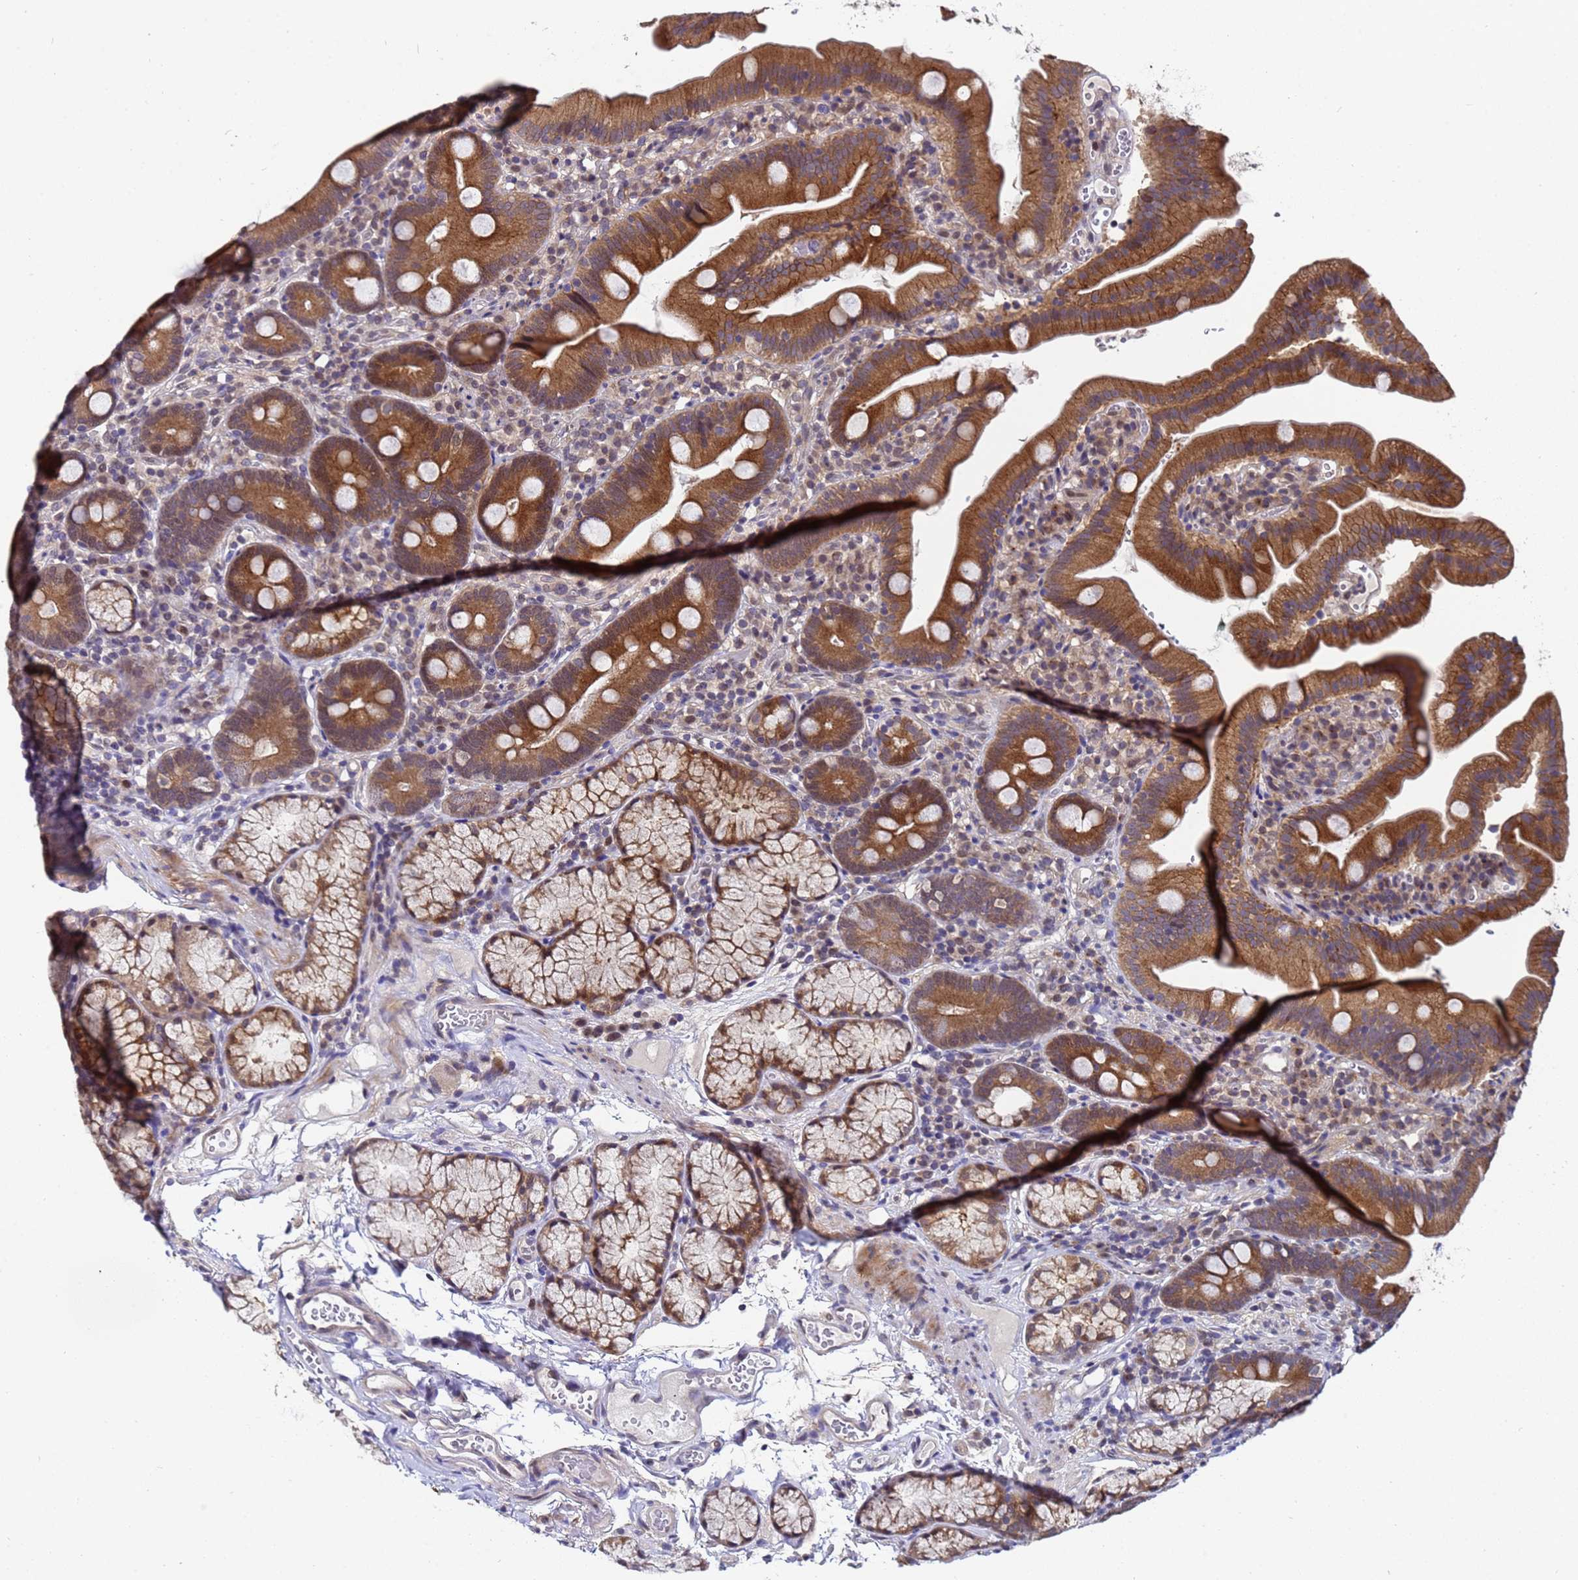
{"staining": {"intensity": "strong", "quantity": ">75%", "location": "cytoplasmic/membranous"}, "tissue": "duodenum", "cell_type": "Glandular cells", "image_type": "normal", "snomed": [{"axis": "morphology", "description": "Normal tissue, NOS"}, {"axis": "topography", "description": "Duodenum"}], "caption": "A high-resolution micrograph shows immunohistochemistry staining of normal duodenum, which displays strong cytoplasmic/membranous expression in about >75% of glandular cells.", "gene": "ANAPC13", "patient": {"sex": "female", "age": 67}}